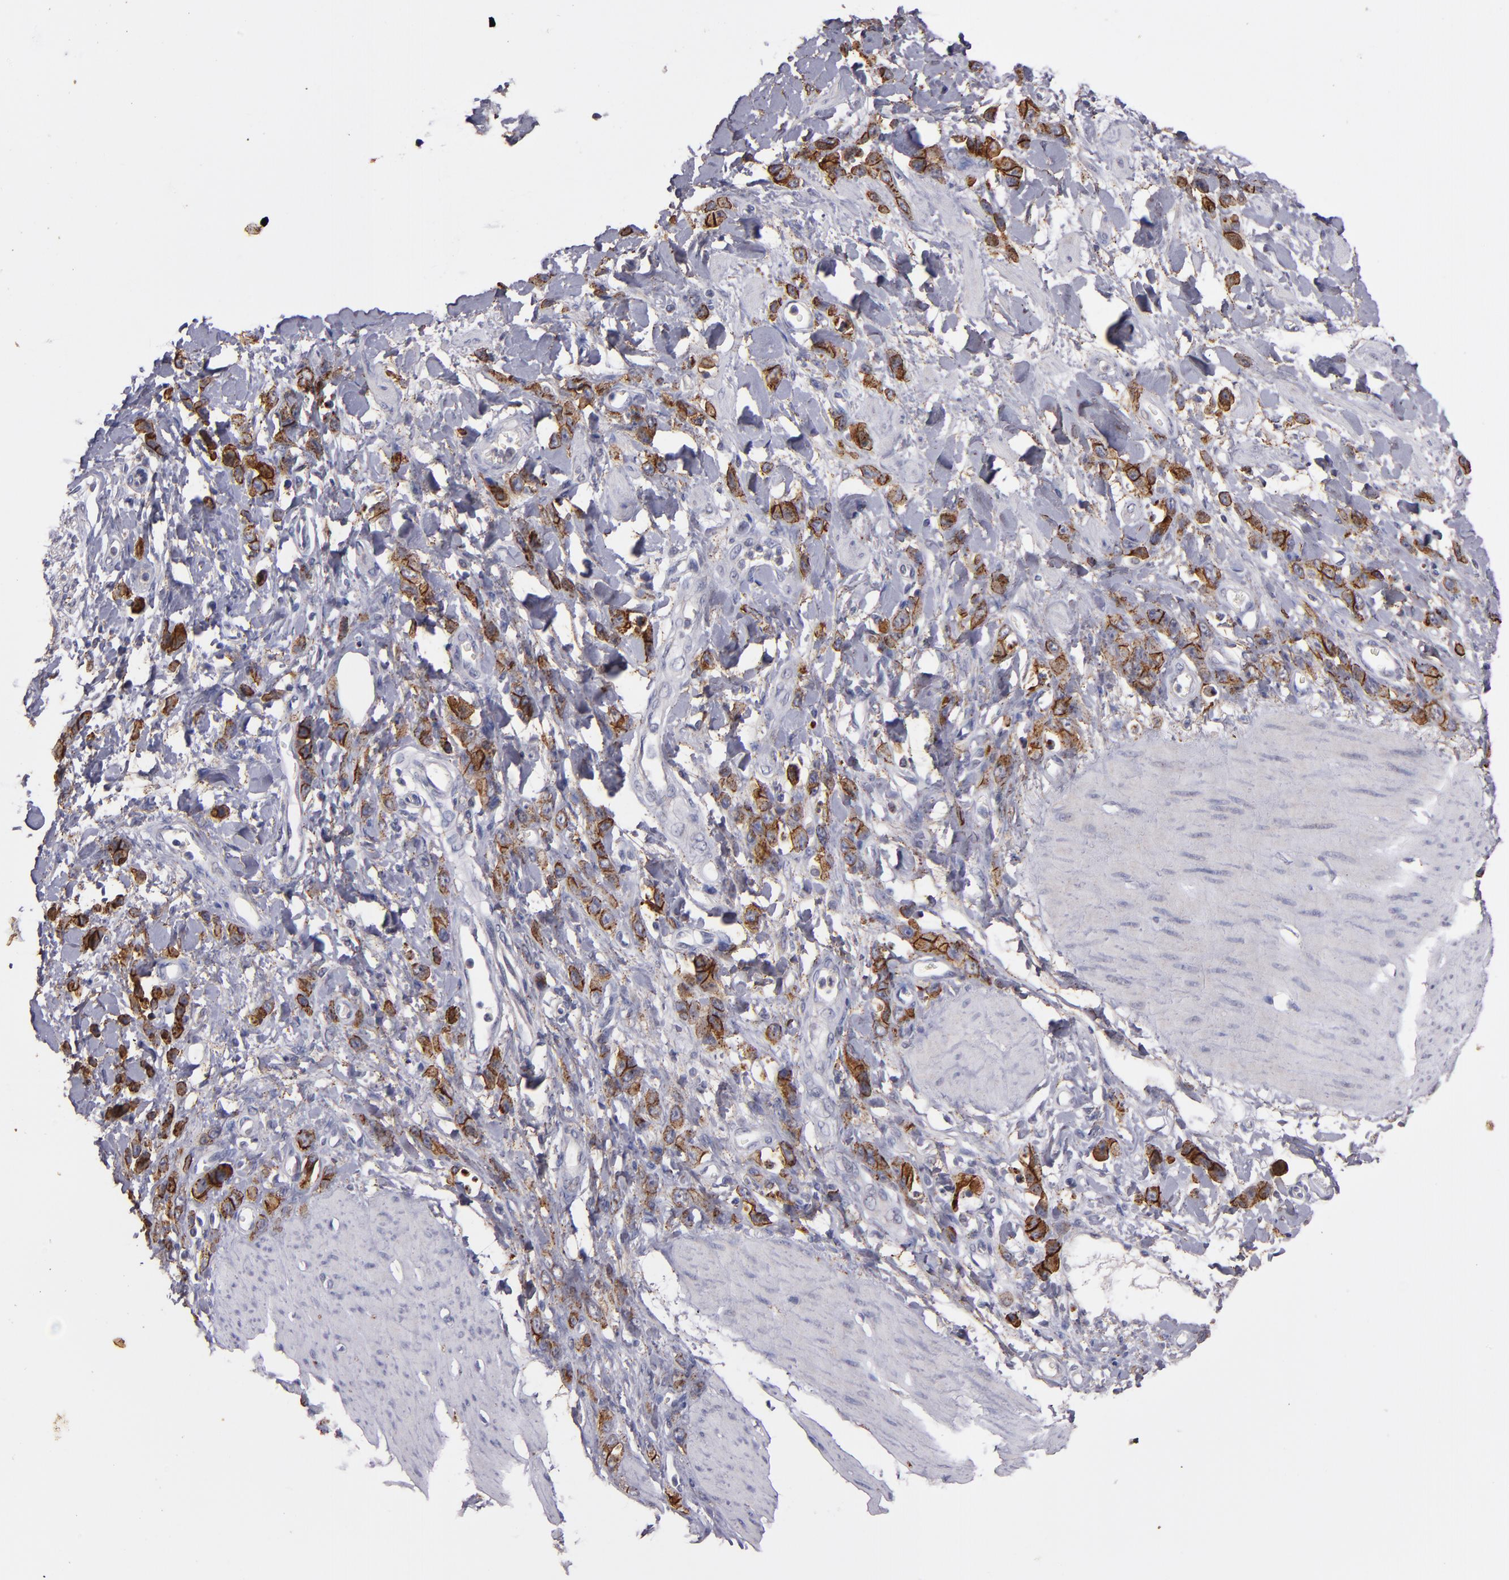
{"staining": {"intensity": "strong", "quantity": ">75%", "location": "cytoplasmic/membranous"}, "tissue": "stomach cancer", "cell_type": "Tumor cells", "image_type": "cancer", "snomed": [{"axis": "morphology", "description": "Normal tissue, NOS"}, {"axis": "morphology", "description": "Adenocarcinoma, NOS"}, {"axis": "topography", "description": "Stomach"}], "caption": "Stomach cancer (adenocarcinoma) stained with a brown dye shows strong cytoplasmic/membranous positive expression in about >75% of tumor cells.", "gene": "SYP", "patient": {"sex": "male", "age": 82}}